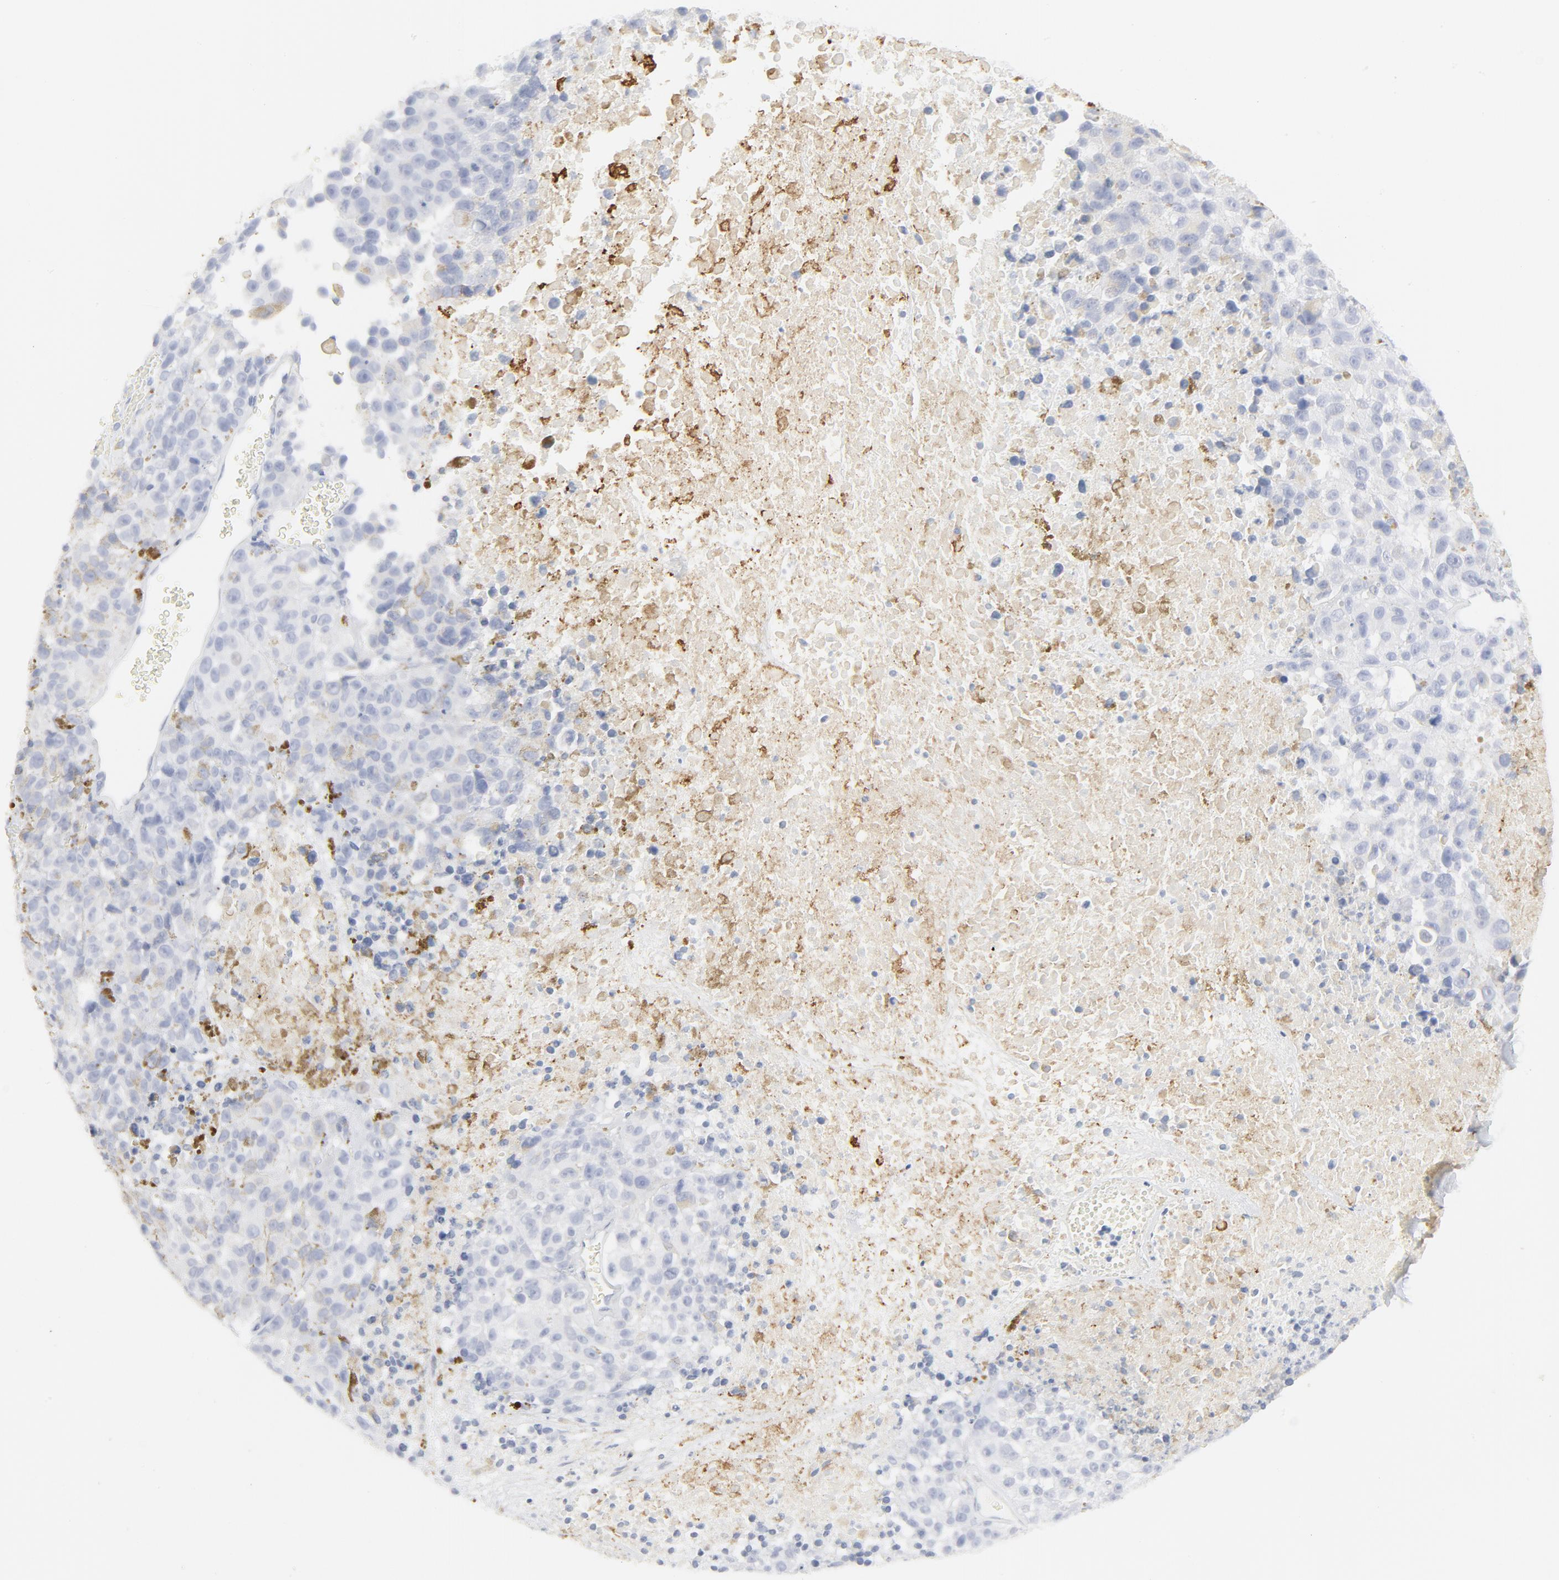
{"staining": {"intensity": "negative", "quantity": "none", "location": "none"}, "tissue": "melanoma", "cell_type": "Tumor cells", "image_type": "cancer", "snomed": [{"axis": "morphology", "description": "Malignant melanoma, Metastatic site"}, {"axis": "topography", "description": "Cerebral cortex"}], "caption": "This photomicrograph is of malignant melanoma (metastatic site) stained with IHC to label a protein in brown with the nuclei are counter-stained blue. There is no expression in tumor cells. The staining is performed using DAB (3,3'-diaminobenzidine) brown chromogen with nuclei counter-stained in using hematoxylin.", "gene": "CCR7", "patient": {"sex": "female", "age": 52}}